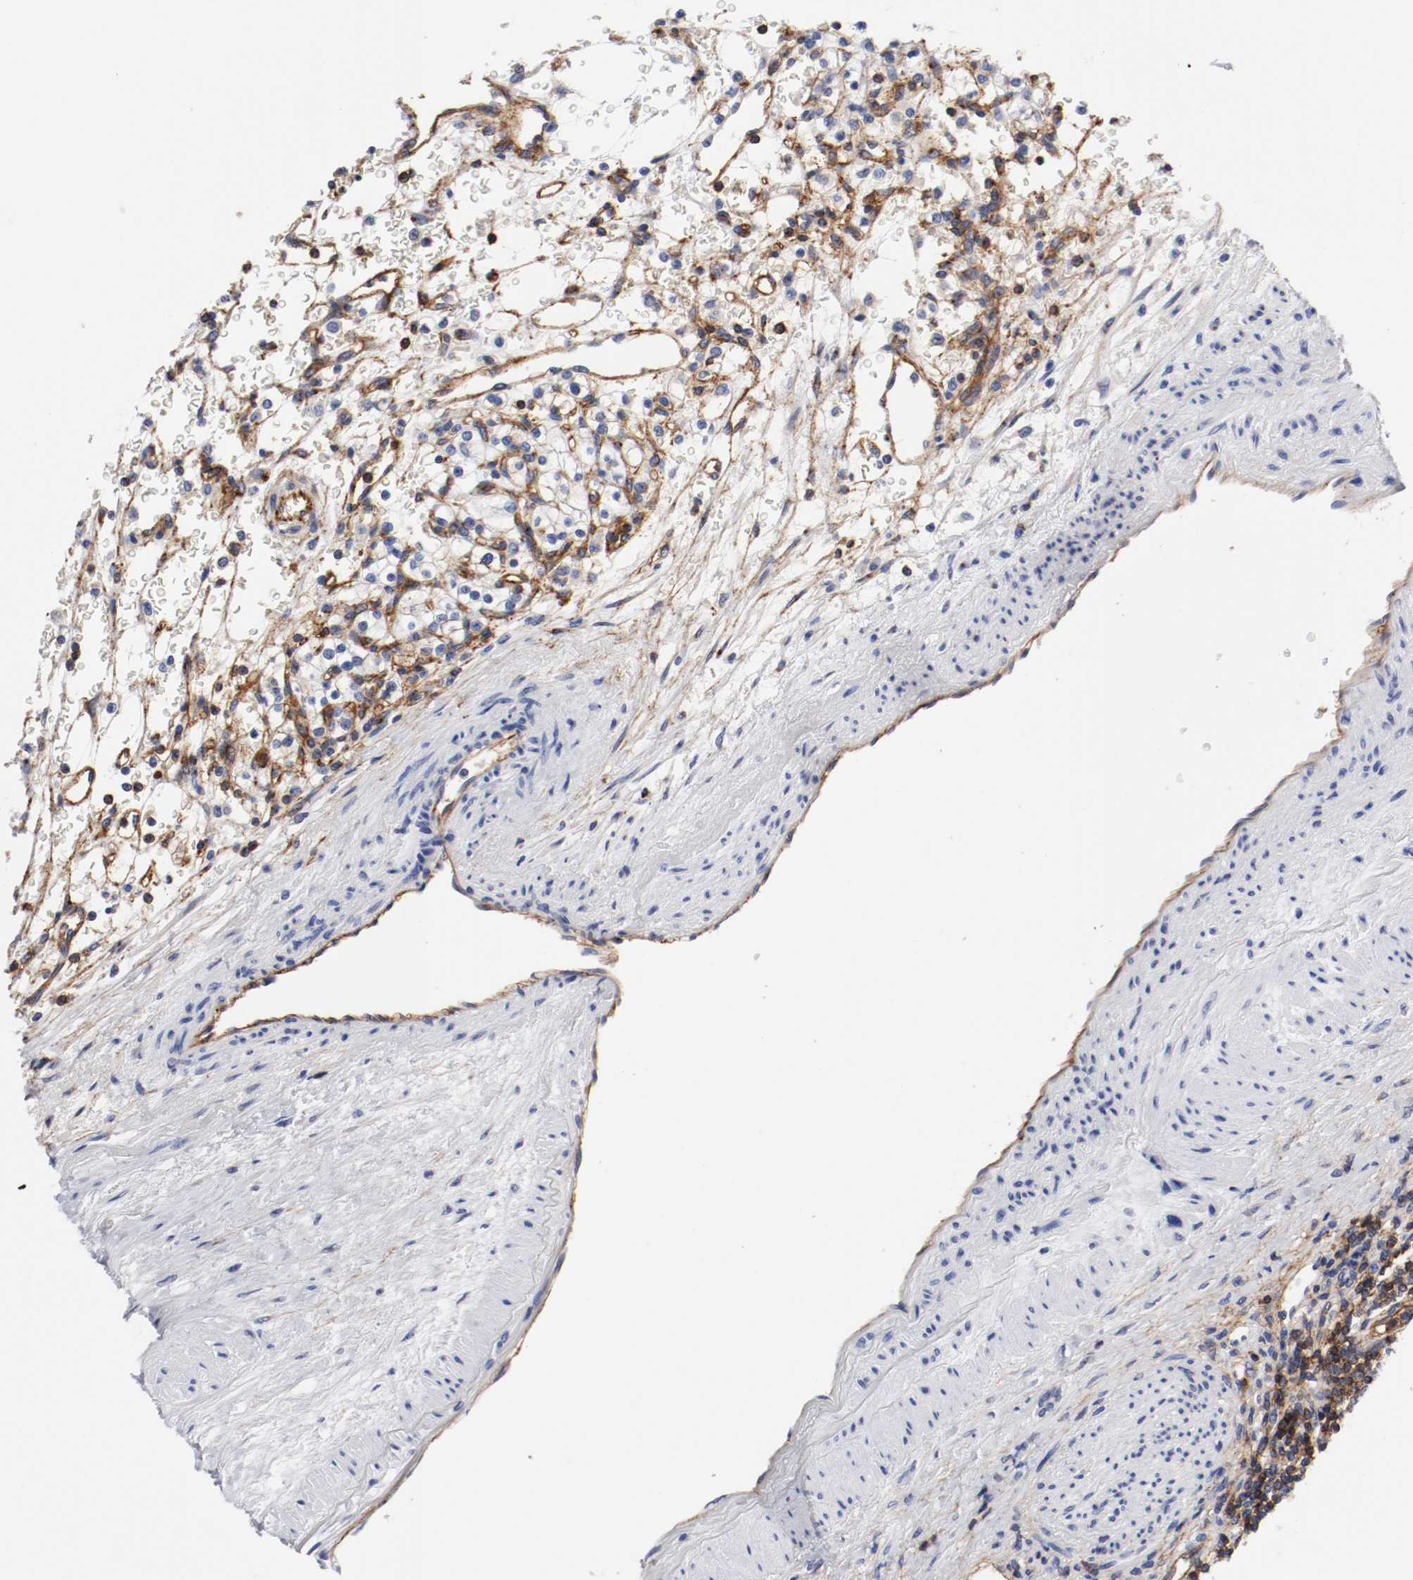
{"staining": {"intensity": "negative", "quantity": "none", "location": "none"}, "tissue": "renal cancer", "cell_type": "Tumor cells", "image_type": "cancer", "snomed": [{"axis": "morphology", "description": "Normal tissue, NOS"}, {"axis": "morphology", "description": "Adenocarcinoma, NOS"}, {"axis": "topography", "description": "Kidney"}], "caption": "Renal cancer (adenocarcinoma) was stained to show a protein in brown. There is no significant positivity in tumor cells. (DAB immunohistochemistry (IHC) visualized using brightfield microscopy, high magnification).", "gene": "IFITM1", "patient": {"sex": "female", "age": 55}}